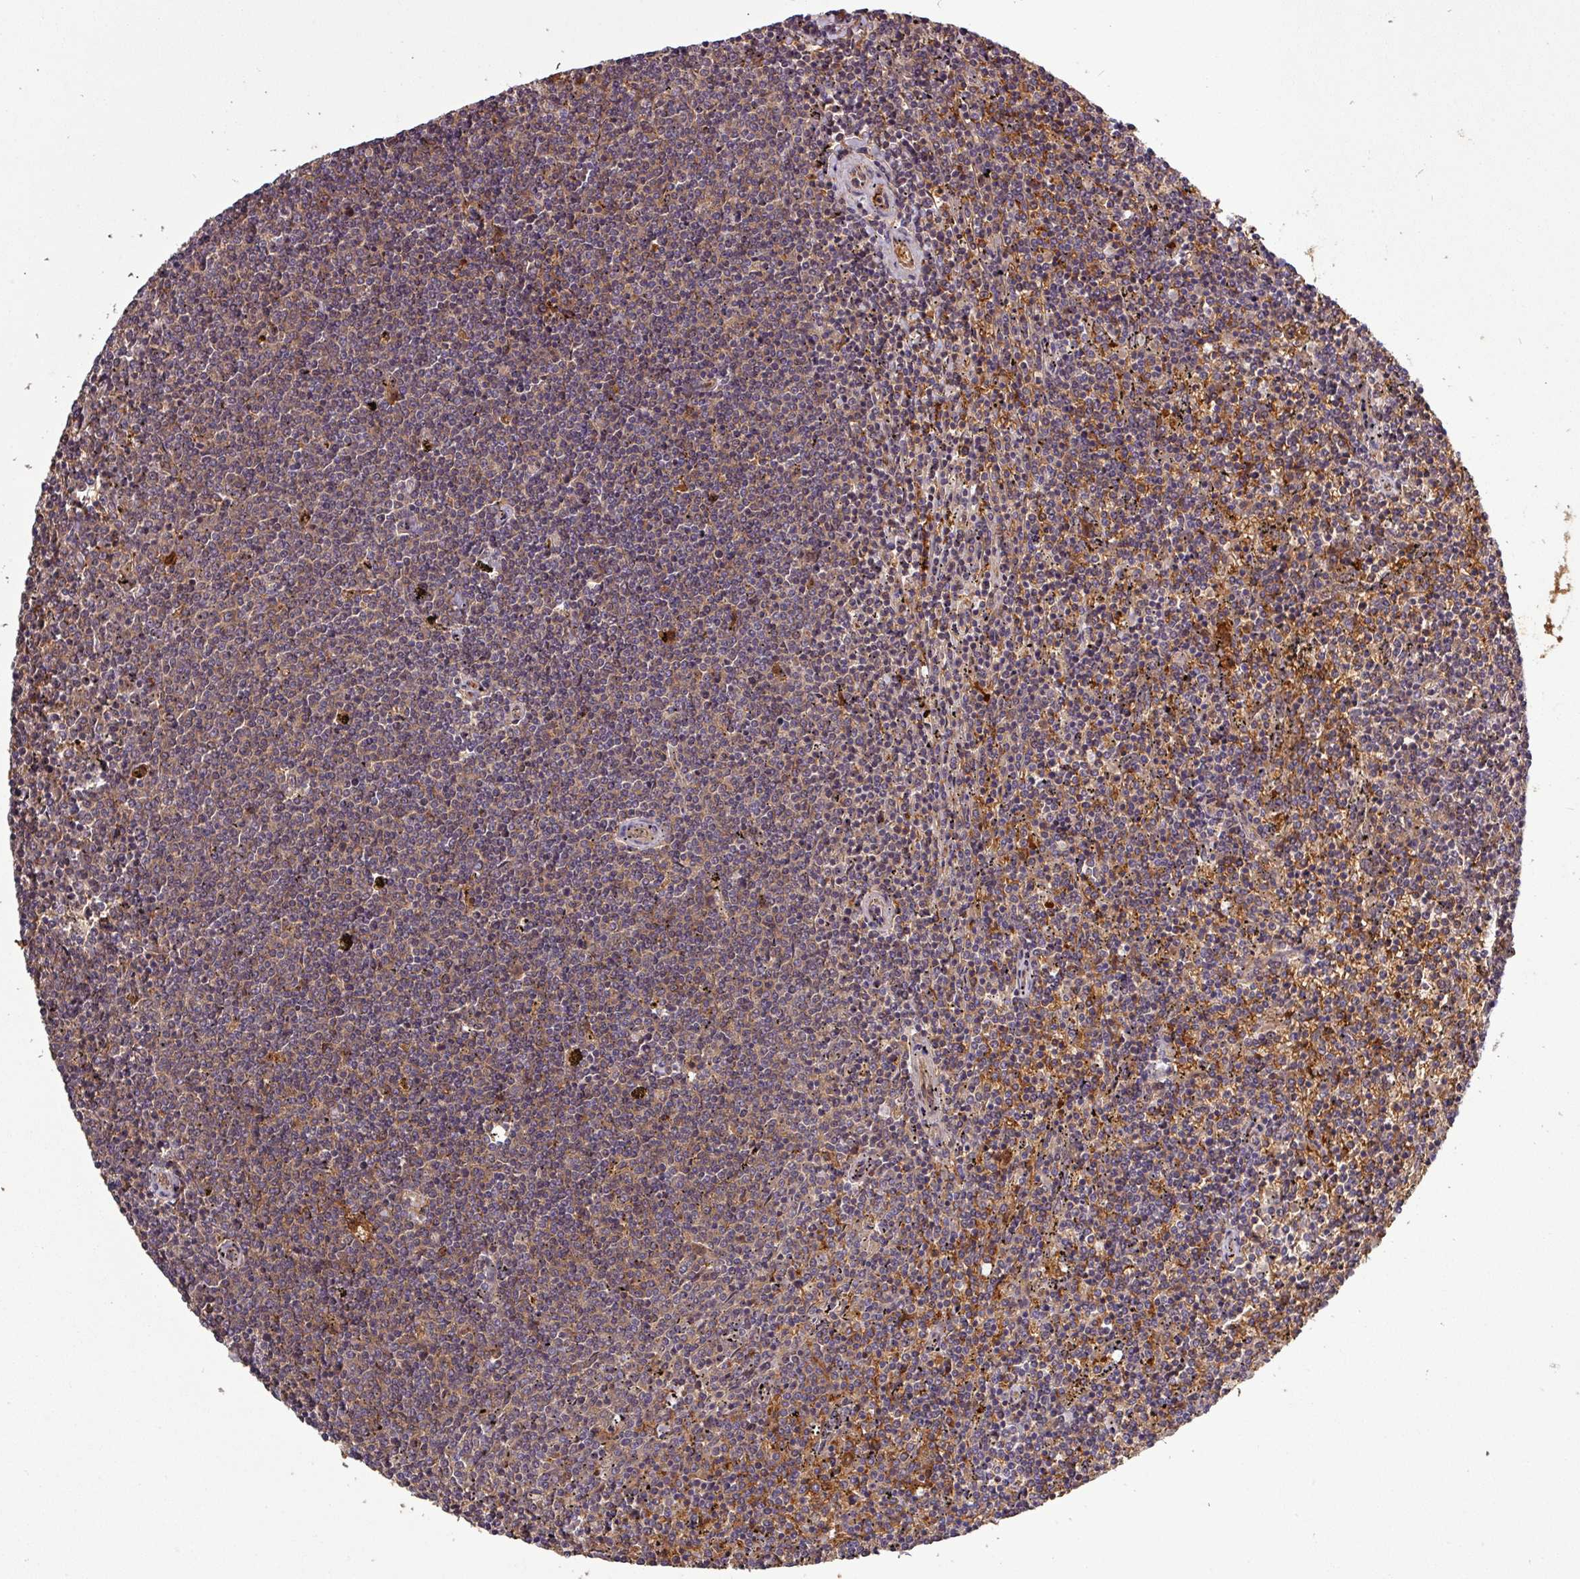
{"staining": {"intensity": "weak", "quantity": "25%-75%", "location": "cytoplasmic/membranous"}, "tissue": "lymphoma", "cell_type": "Tumor cells", "image_type": "cancer", "snomed": [{"axis": "morphology", "description": "Malignant lymphoma, non-Hodgkin's type, Low grade"}, {"axis": "topography", "description": "Spleen"}], "caption": "Tumor cells demonstrate low levels of weak cytoplasmic/membranous positivity in about 25%-75% of cells in lymphoma.", "gene": "SIRPB2", "patient": {"sex": "female", "age": 50}}